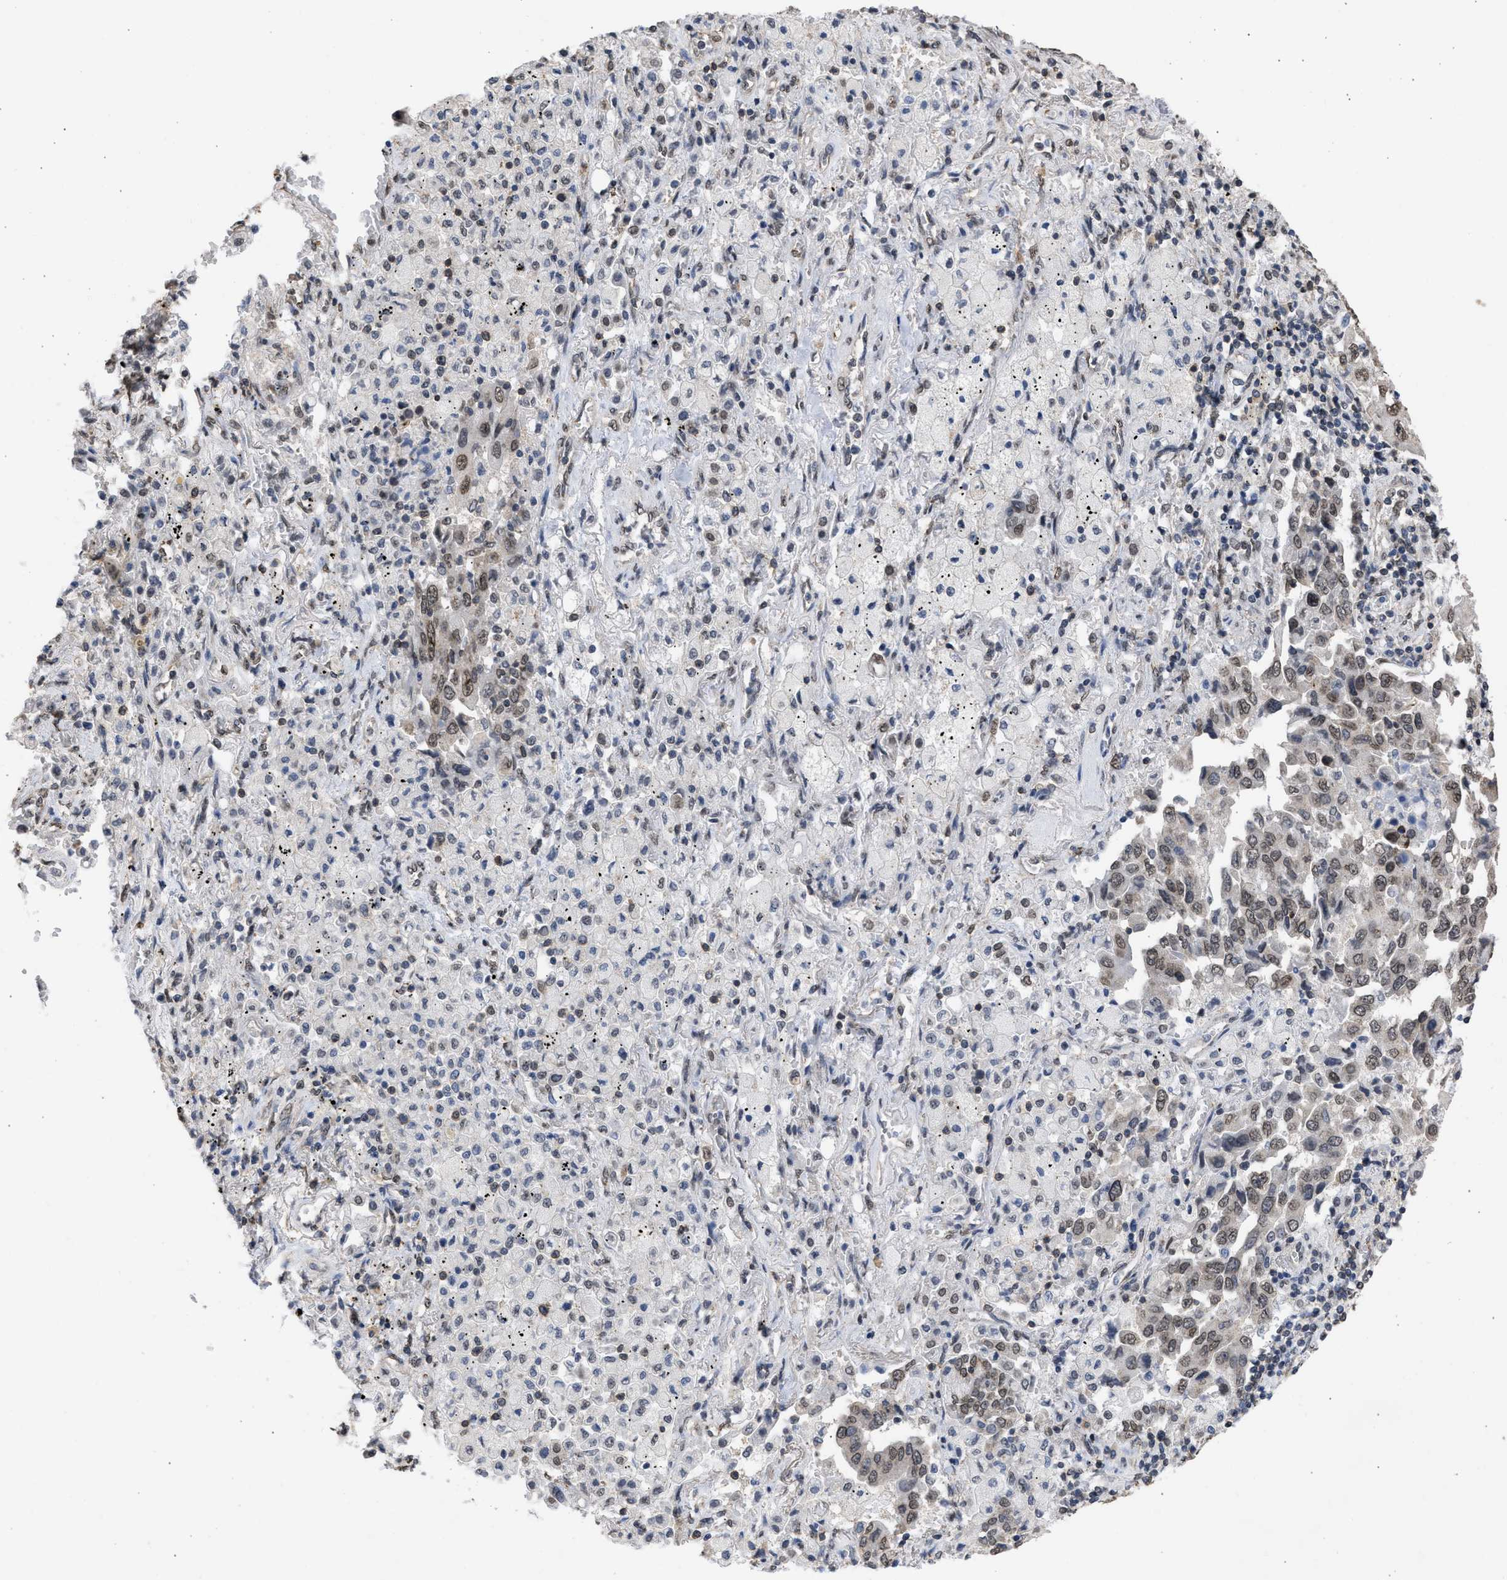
{"staining": {"intensity": "weak", "quantity": "25%-75%", "location": "cytoplasmic/membranous,nuclear"}, "tissue": "lung cancer", "cell_type": "Tumor cells", "image_type": "cancer", "snomed": [{"axis": "morphology", "description": "Adenocarcinoma, NOS"}, {"axis": "topography", "description": "Lung"}], "caption": "Immunohistochemical staining of human adenocarcinoma (lung) demonstrates weak cytoplasmic/membranous and nuclear protein positivity in about 25%-75% of tumor cells.", "gene": "NUP35", "patient": {"sex": "female", "age": 65}}